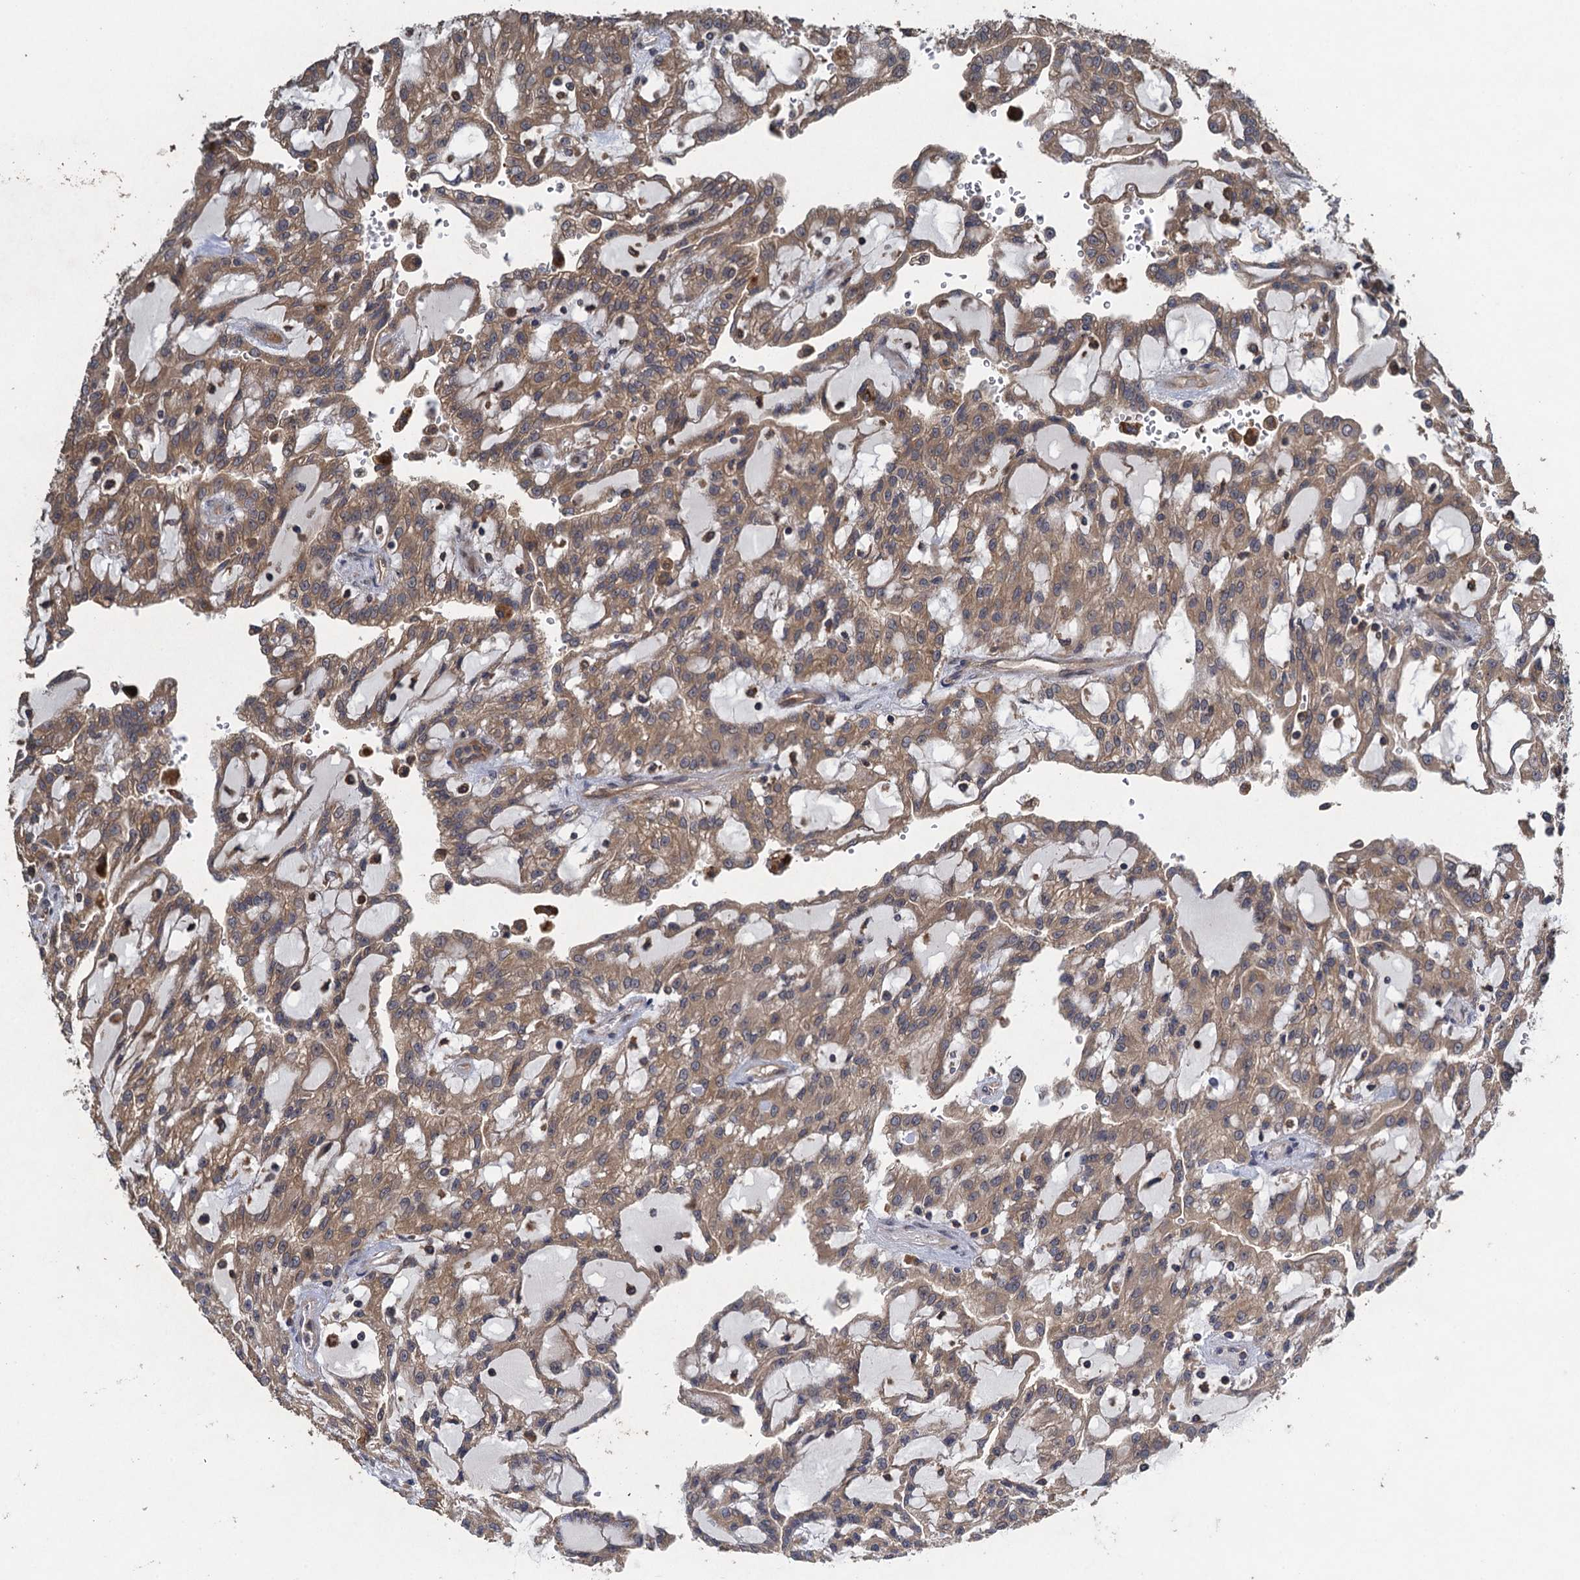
{"staining": {"intensity": "moderate", "quantity": ">75%", "location": "cytoplasmic/membranous"}, "tissue": "renal cancer", "cell_type": "Tumor cells", "image_type": "cancer", "snomed": [{"axis": "morphology", "description": "Adenocarcinoma, NOS"}, {"axis": "topography", "description": "Kidney"}], "caption": "Protein expression analysis of renal adenocarcinoma displays moderate cytoplasmic/membranous staining in approximately >75% of tumor cells.", "gene": "CNTN5", "patient": {"sex": "male", "age": 63}}